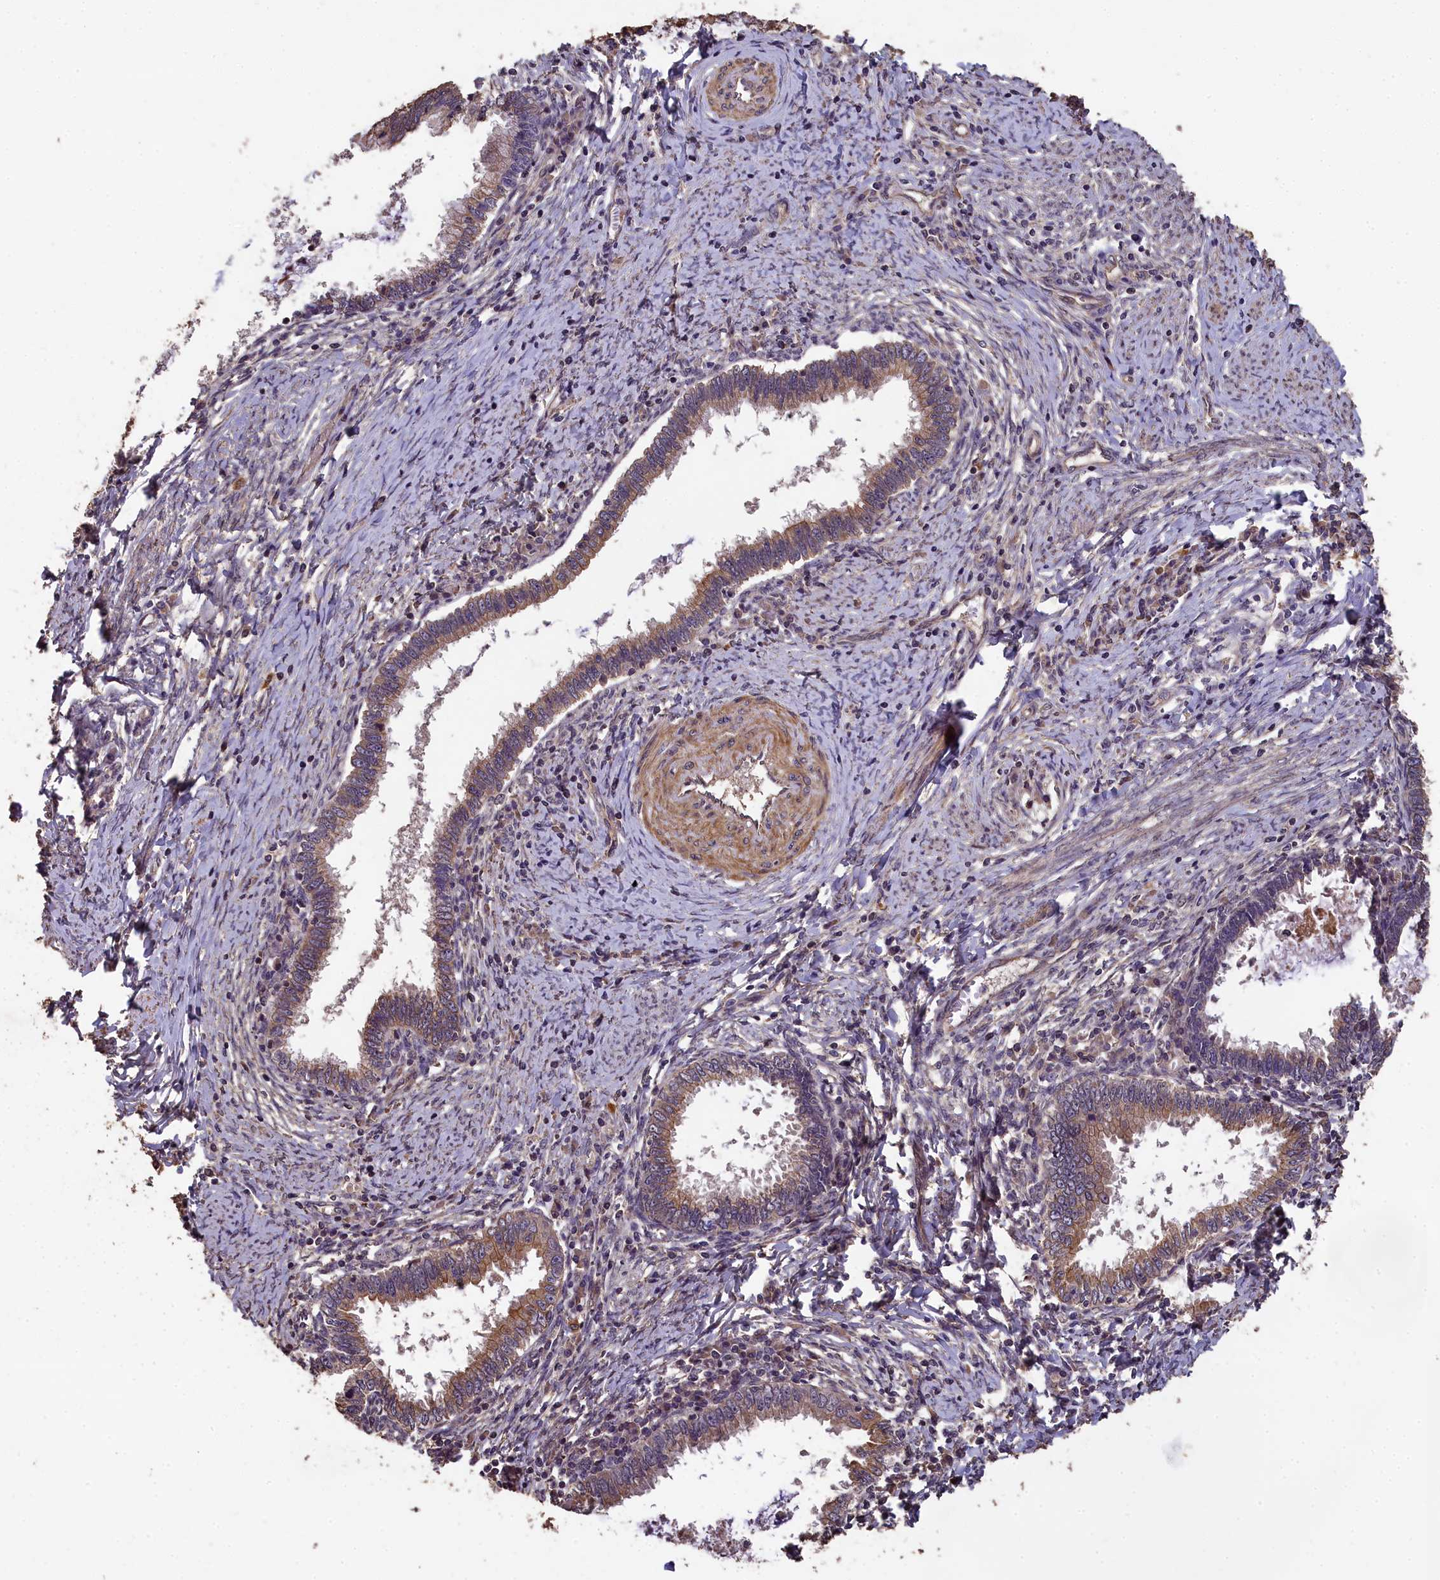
{"staining": {"intensity": "moderate", "quantity": ">75%", "location": "cytoplasmic/membranous"}, "tissue": "cervical cancer", "cell_type": "Tumor cells", "image_type": "cancer", "snomed": [{"axis": "morphology", "description": "Adenocarcinoma, NOS"}, {"axis": "topography", "description": "Cervix"}], "caption": "Immunohistochemical staining of cervical cancer (adenocarcinoma) exhibits moderate cytoplasmic/membranous protein staining in about >75% of tumor cells.", "gene": "CHD9", "patient": {"sex": "female", "age": 36}}